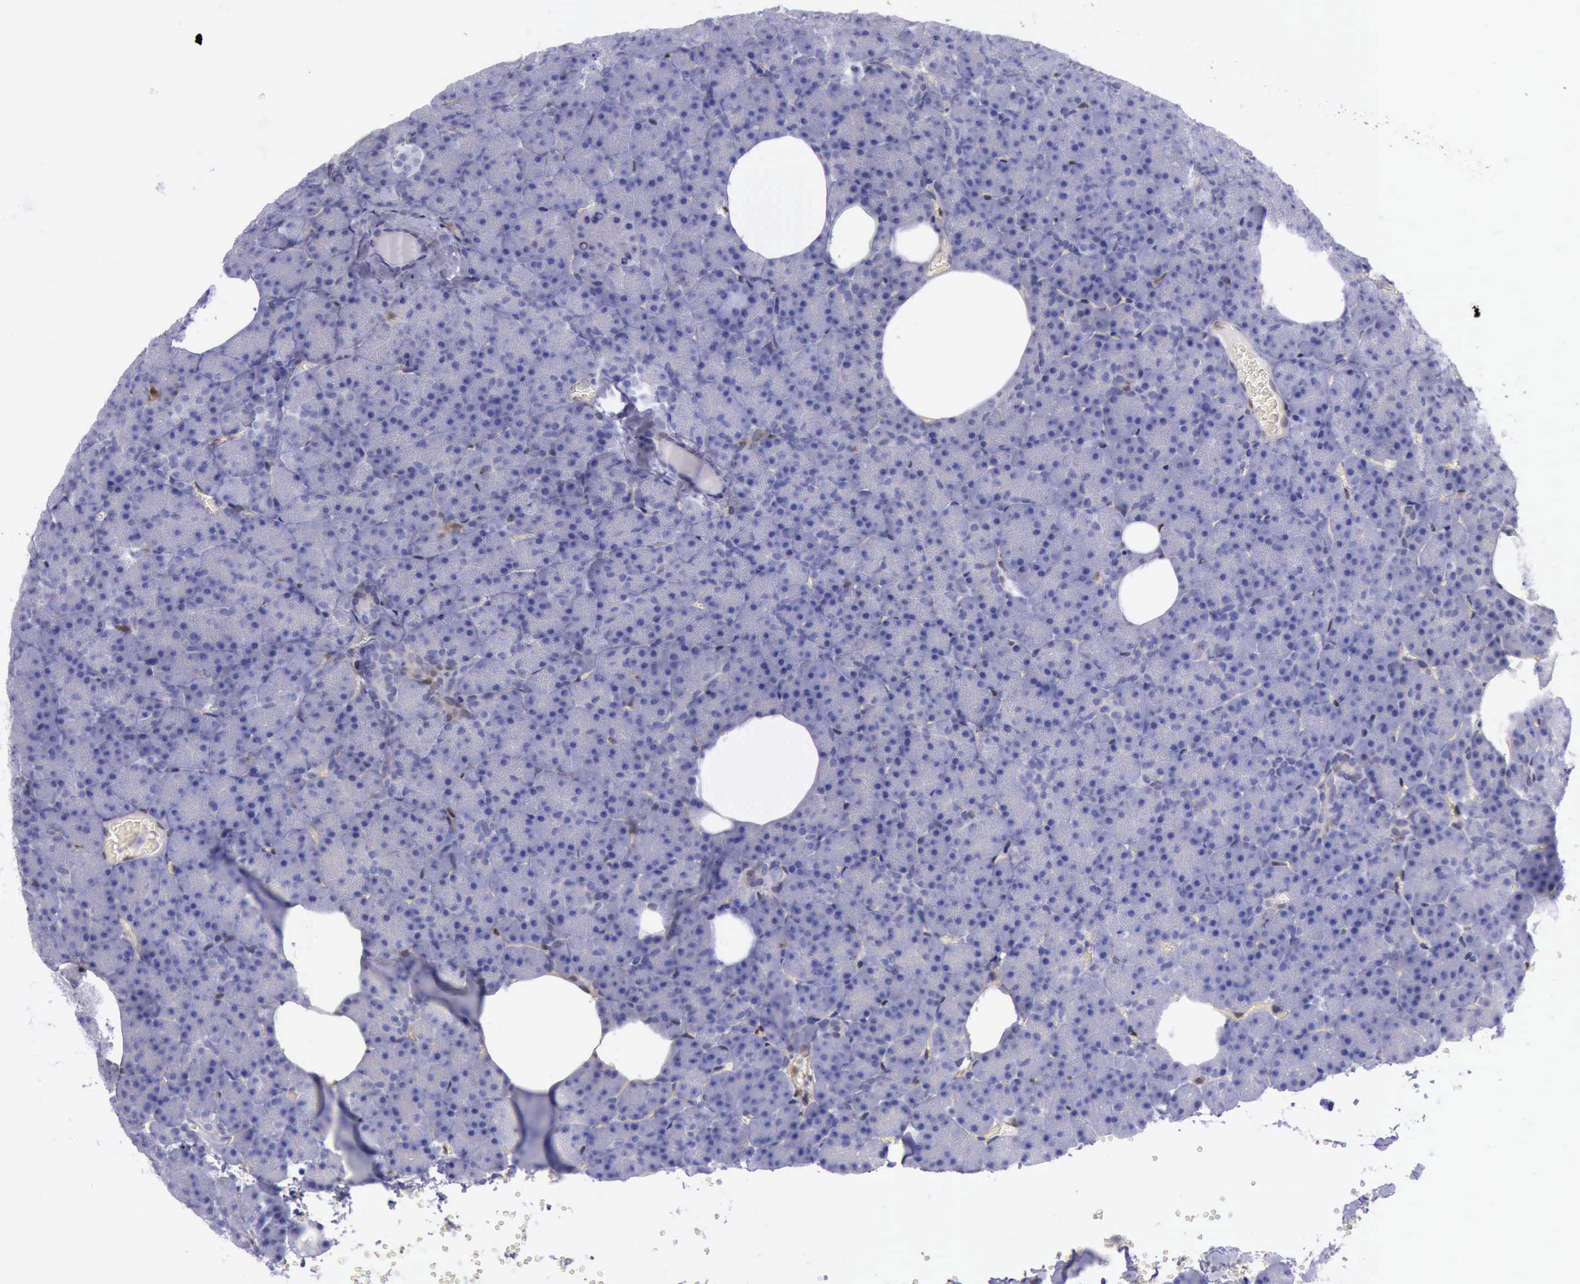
{"staining": {"intensity": "negative", "quantity": "none", "location": "none"}, "tissue": "pancreas", "cell_type": "Exocrine glandular cells", "image_type": "normal", "snomed": [{"axis": "morphology", "description": "Normal tissue, NOS"}, {"axis": "topography", "description": "Pancreas"}], "caption": "This image is of benign pancreas stained with immunohistochemistry to label a protein in brown with the nuclei are counter-stained blue. There is no positivity in exocrine glandular cells. (Brightfield microscopy of DAB immunohistochemistry at high magnification).", "gene": "TYMP", "patient": {"sex": "female", "age": 35}}